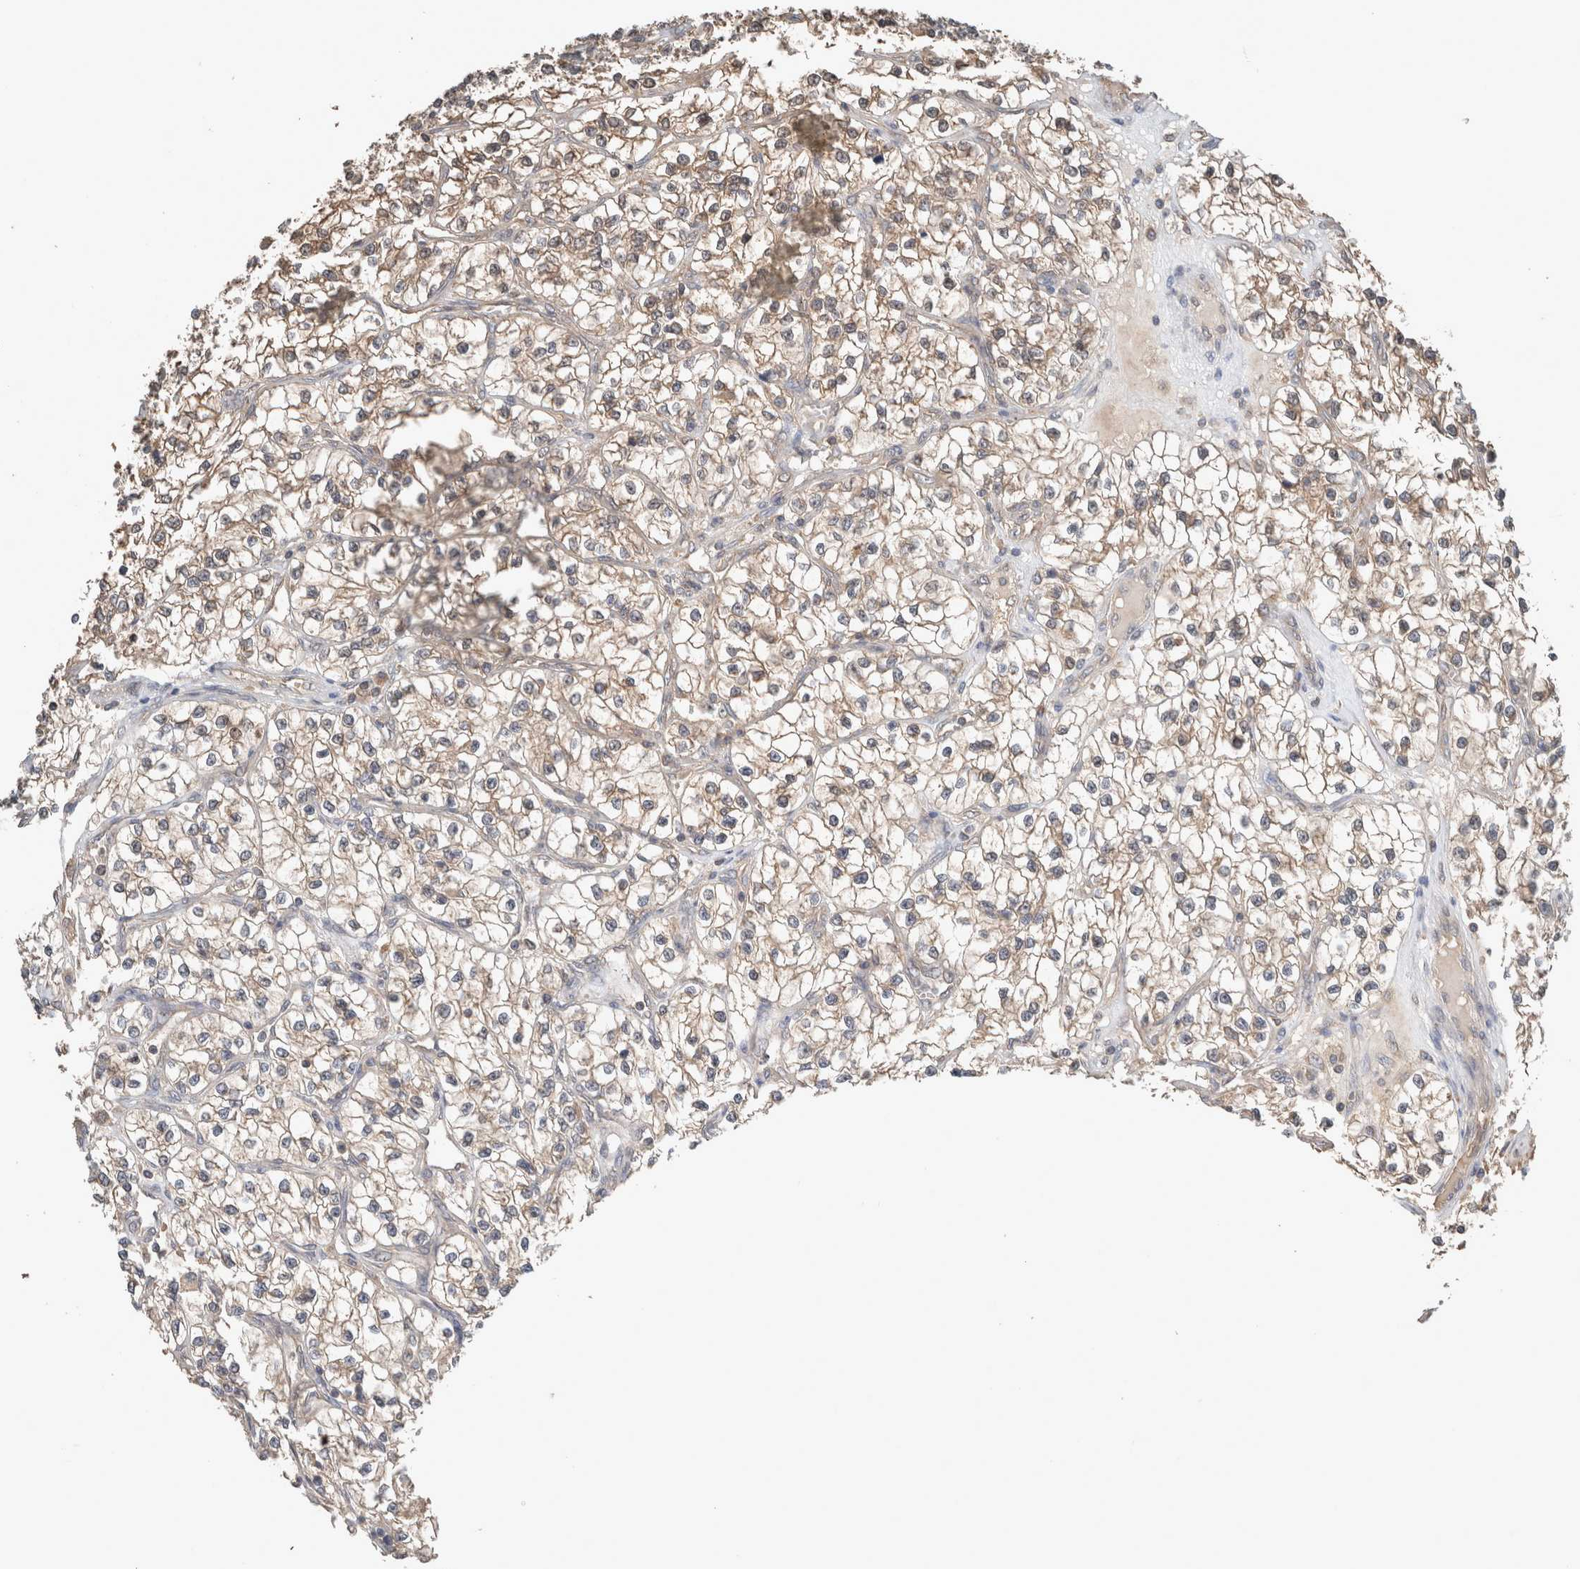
{"staining": {"intensity": "weak", "quantity": "<25%", "location": "cytoplasmic/membranous"}, "tissue": "renal cancer", "cell_type": "Tumor cells", "image_type": "cancer", "snomed": [{"axis": "morphology", "description": "Adenocarcinoma, NOS"}, {"axis": "topography", "description": "Kidney"}], "caption": "There is no significant expression in tumor cells of renal adenocarcinoma.", "gene": "ERAP2", "patient": {"sex": "female", "age": 57}}